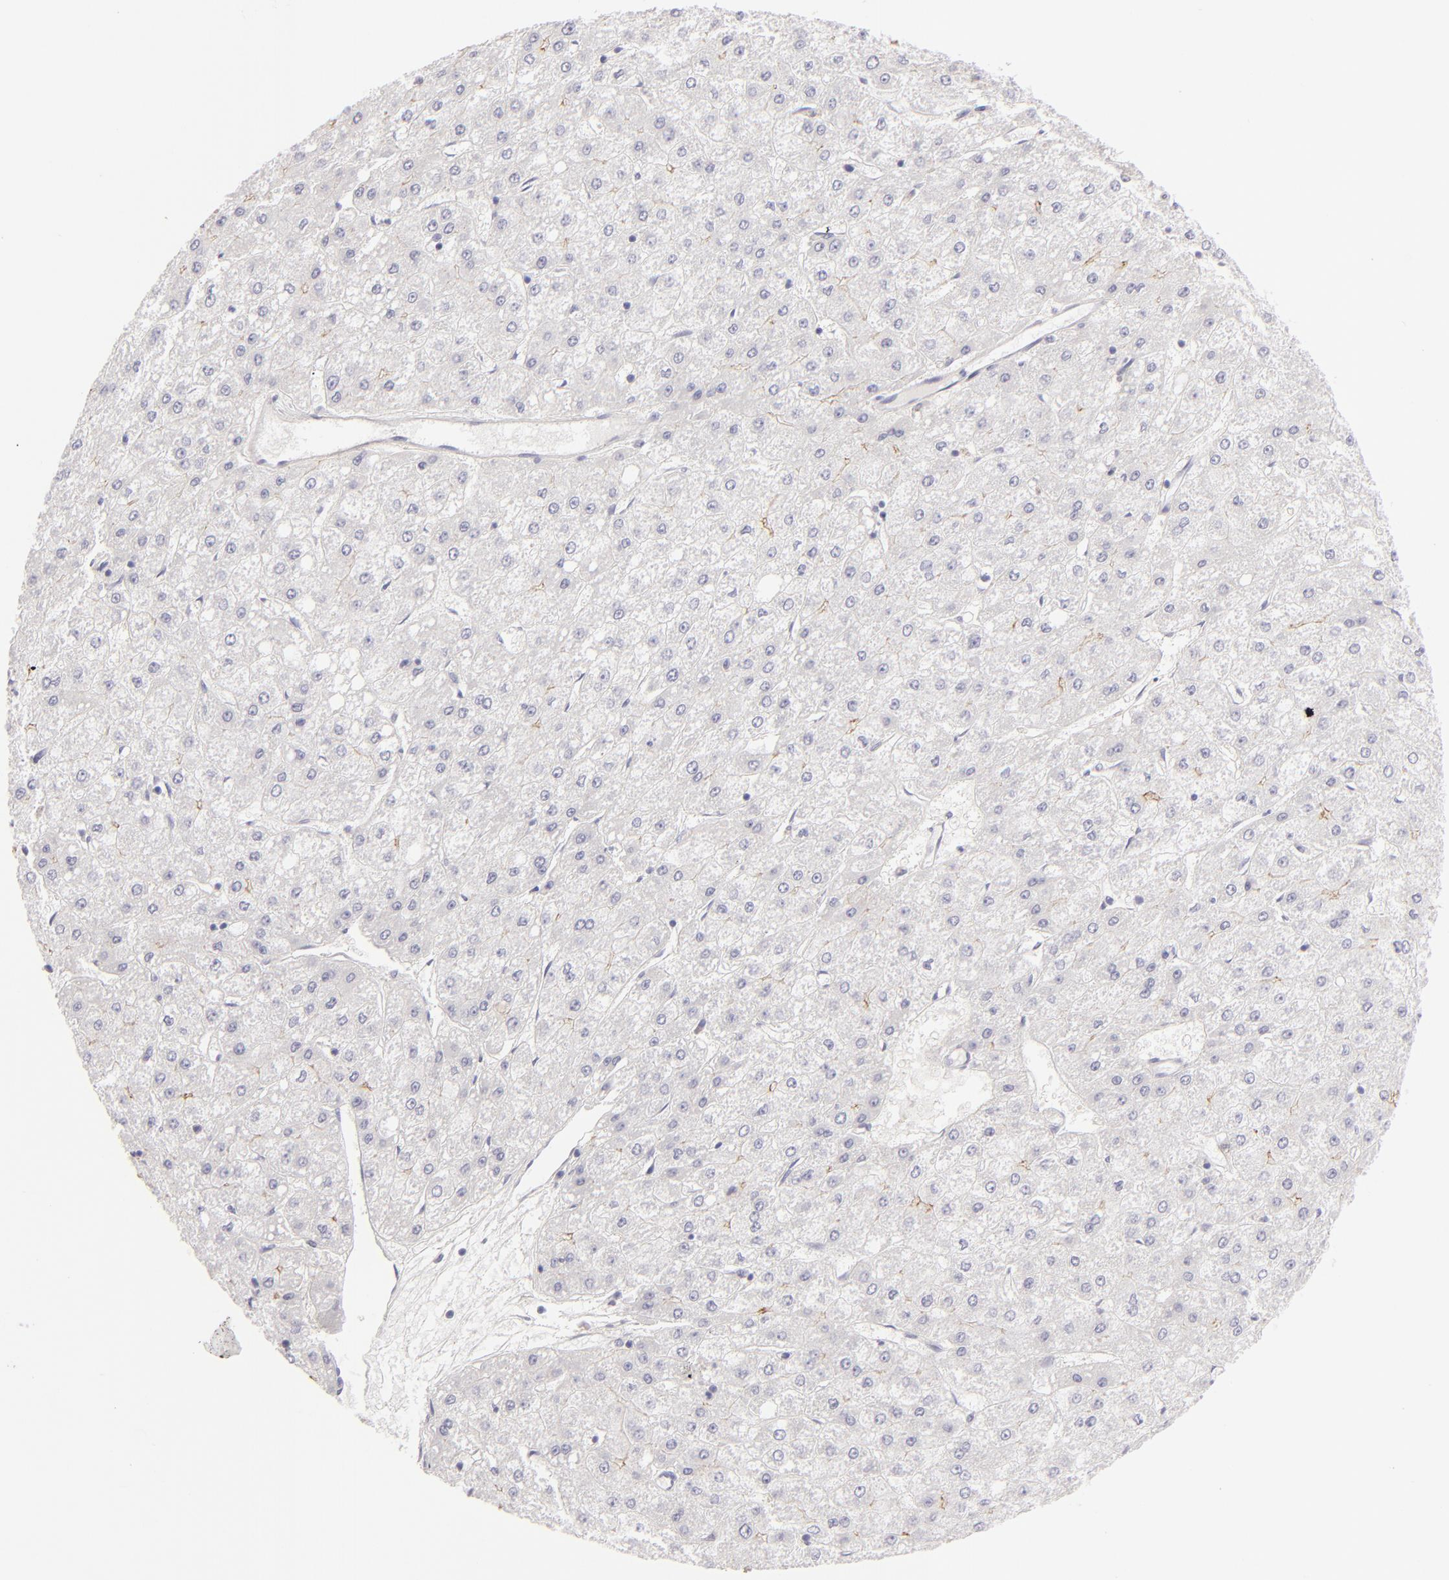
{"staining": {"intensity": "negative", "quantity": "none", "location": "none"}, "tissue": "liver cancer", "cell_type": "Tumor cells", "image_type": "cancer", "snomed": [{"axis": "morphology", "description": "Carcinoma, Hepatocellular, NOS"}, {"axis": "topography", "description": "Liver"}], "caption": "This is an IHC histopathology image of human hepatocellular carcinoma (liver). There is no expression in tumor cells.", "gene": "CLDN4", "patient": {"sex": "female", "age": 52}}